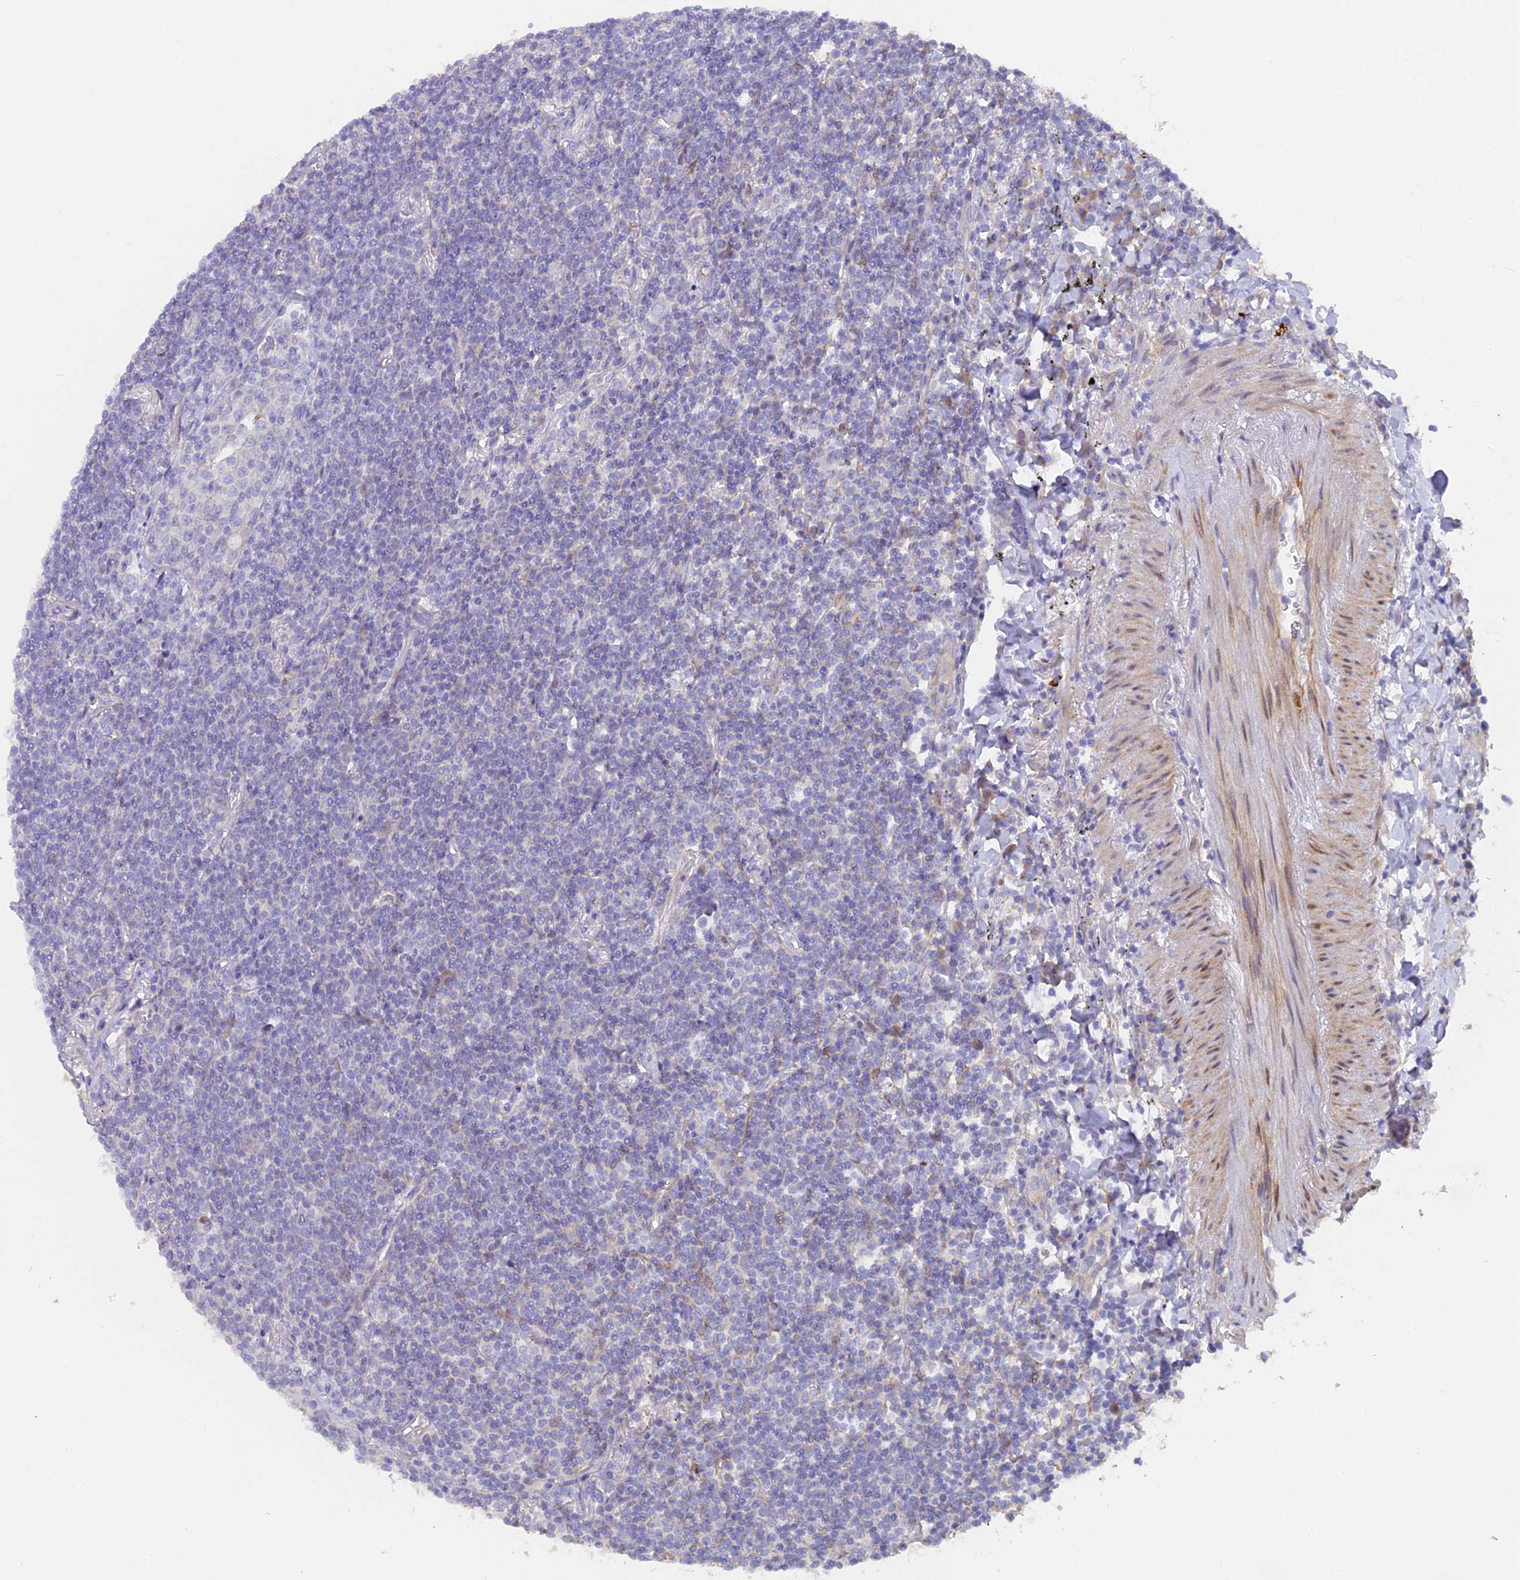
{"staining": {"intensity": "negative", "quantity": "none", "location": "none"}, "tissue": "lymphoma", "cell_type": "Tumor cells", "image_type": "cancer", "snomed": [{"axis": "morphology", "description": "Malignant lymphoma, non-Hodgkin's type, Low grade"}, {"axis": "topography", "description": "Lung"}], "caption": "This image is of malignant lymphoma, non-Hodgkin's type (low-grade) stained with immunohistochemistry to label a protein in brown with the nuclei are counter-stained blue. There is no staining in tumor cells. The staining was performed using DAB (3,3'-diaminobenzidine) to visualize the protein expression in brown, while the nuclei were stained in blue with hematoxylin (Magnification: 20x).", "gene": "FAM168B", "patient": {"sex": "female", "age": 71}}